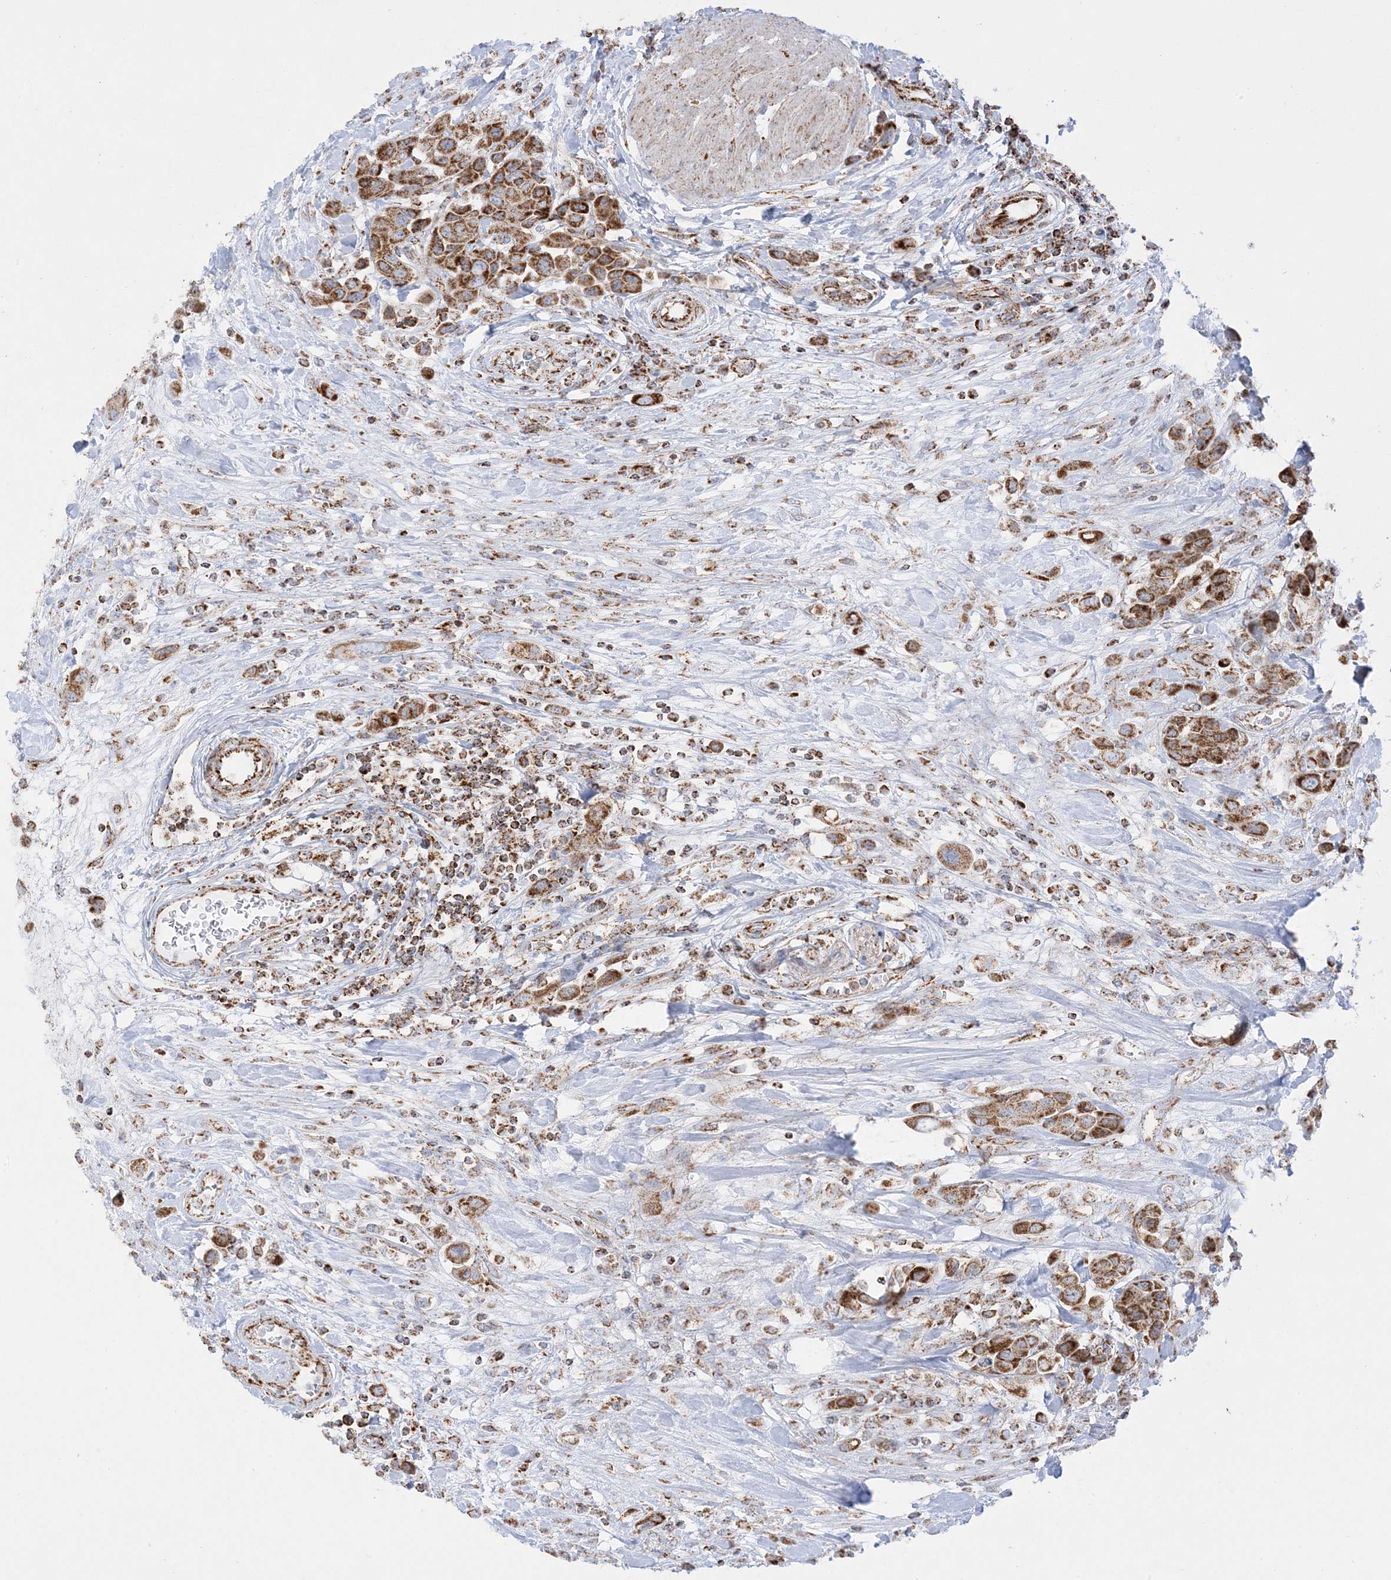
{"staining": {"intensity": "moderate", "quantity": ">75%", "location": "cytoplasmic/membranous"}, "tissue": "urothelial cancer", "cell_type": "Tumor cells", "image_type": "cancer", "snomed": [{"axis": "morphology", "description": "Urothelial carcinoma, High grade"}, {"axis": "topography", "description": "Urinary bladder"}], "caption": "A brown stain shows moderate cytoplasmic/membranous staining of a protein in human urothelial carcinoma (high-grade) tumor cells.", "gene": "MRPS36", "patient": {"sex": "male", "age": 50}}